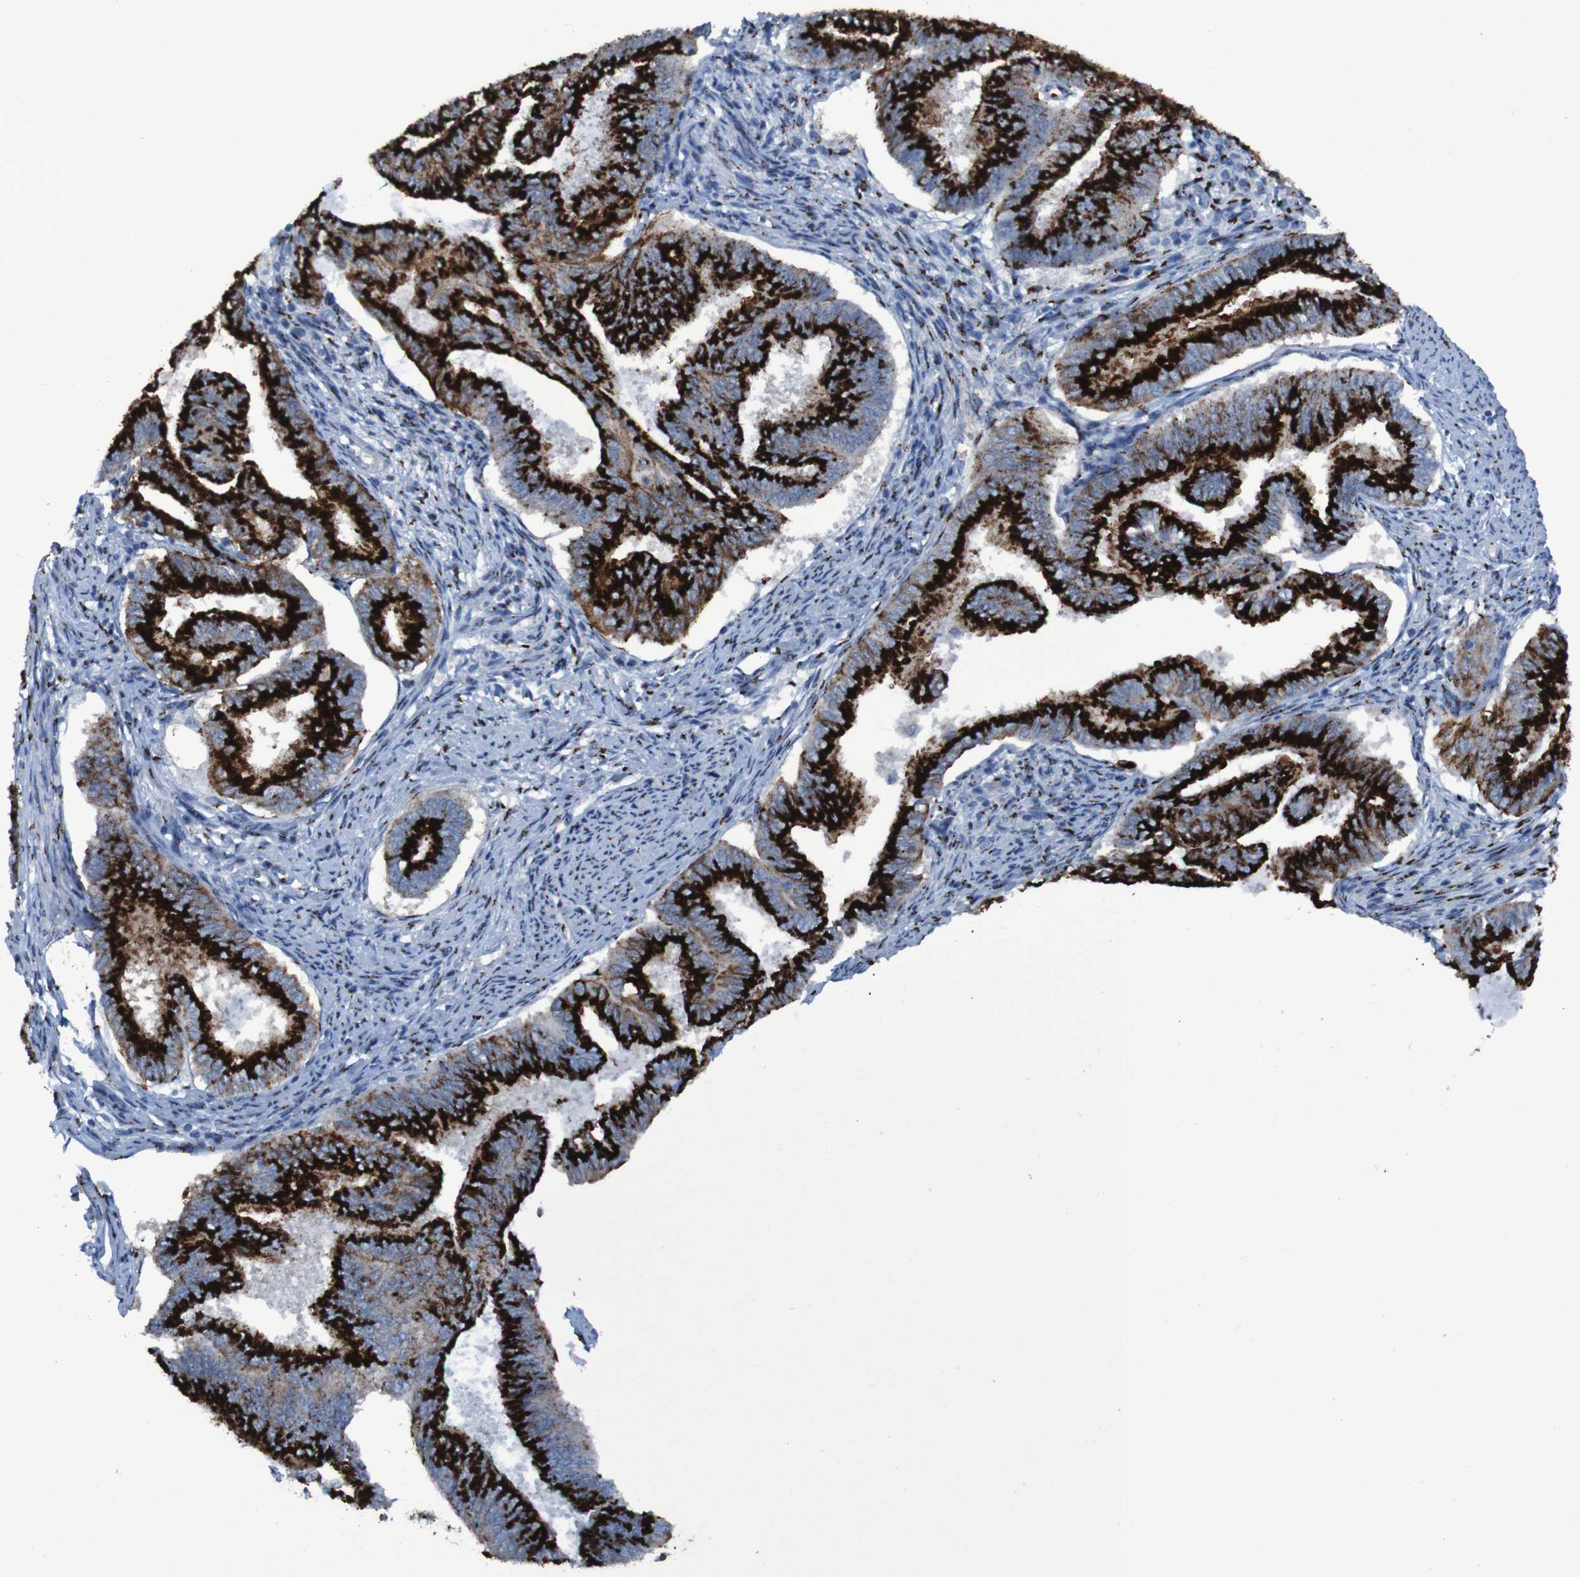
{"staining": {"intensity": "strong", "quantity": ">75%", "location": "cytoplasmic/membranous"}, "tissue": "endometrial cancer", "cell_type": "Tumor cells", "image_type": "cancer", "snomed": [{"axis": "morphology", "description": "Adenocarcinoma, NOS"}, {"axis": "topography", "description": "Endometrium"}], "caption": "Immunohistochemical staining of endometrial cancer (adenocarcinoma) displays high levels of strong cytoplasmic/membranous staining in approximately >75% of tumor cells.", "gene": "GOLM1", "patient": {"sex": "female", "age": 86}}